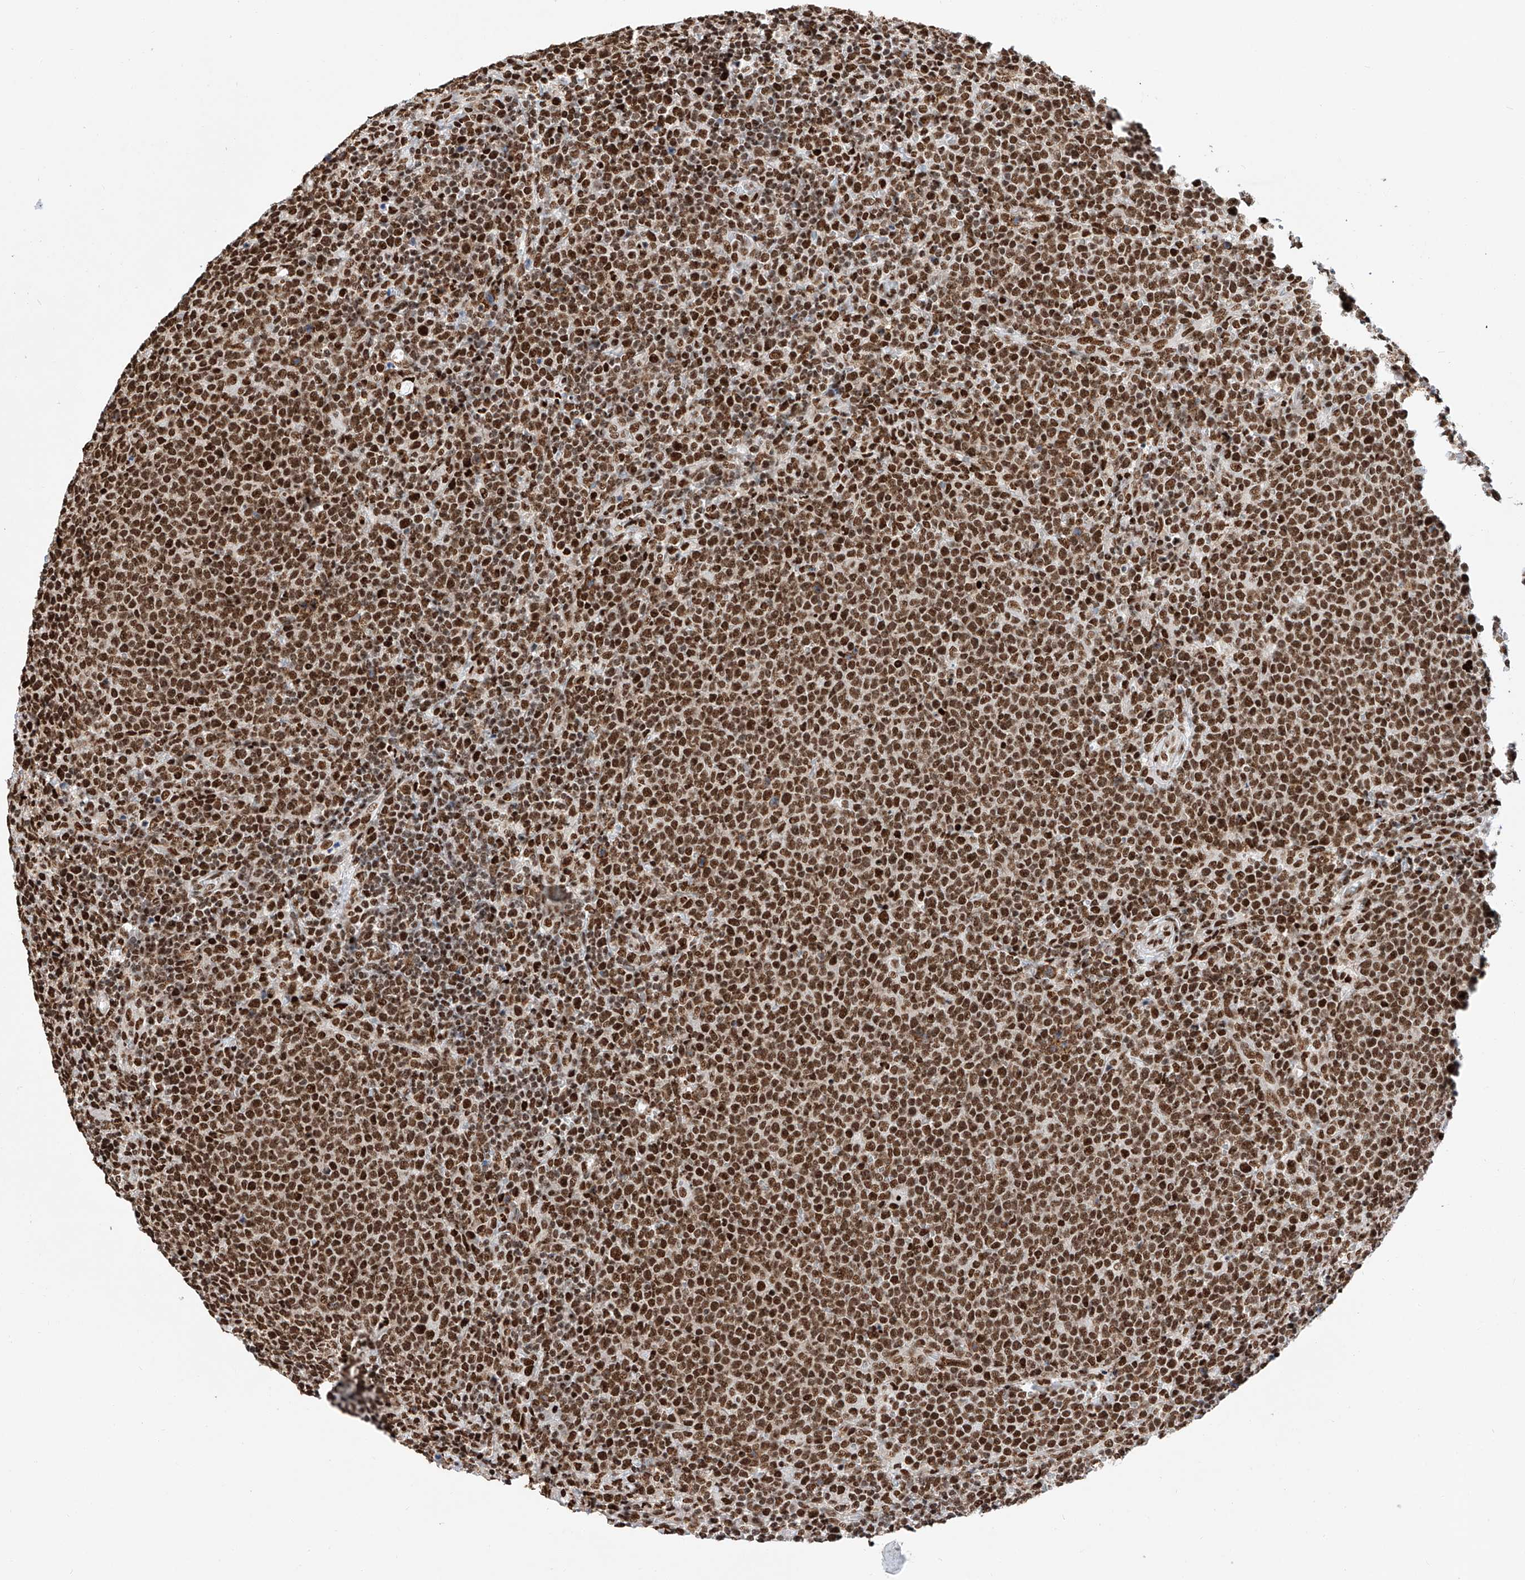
{"staining": {"intensity": "strong", "quantity": ">75%", "location": "nuclear"}, "tissue": "lymphoma", "cell_type": "Tumor cells", "image_type": "cancer", "snomed": [{"axis": "morphology", "description": "Malignant lymphoma, non-Hodgkin's type, High grade"}, {"axis": "topography", "description": "Lymph node"}], "caption": "Strong nuclear expression is seen in approximately >75% of tumor cells in high-grade malignant lymphoma, non-Hodgkin's type. The protein is stained brown, and the nuclei are stained in blue (DAB (3,3'-diaminobenzidine) IHC with brightfield microscopy, high magnification).", "gene": "SRSF6", "patient": {"sex": "male", "age": 61}}